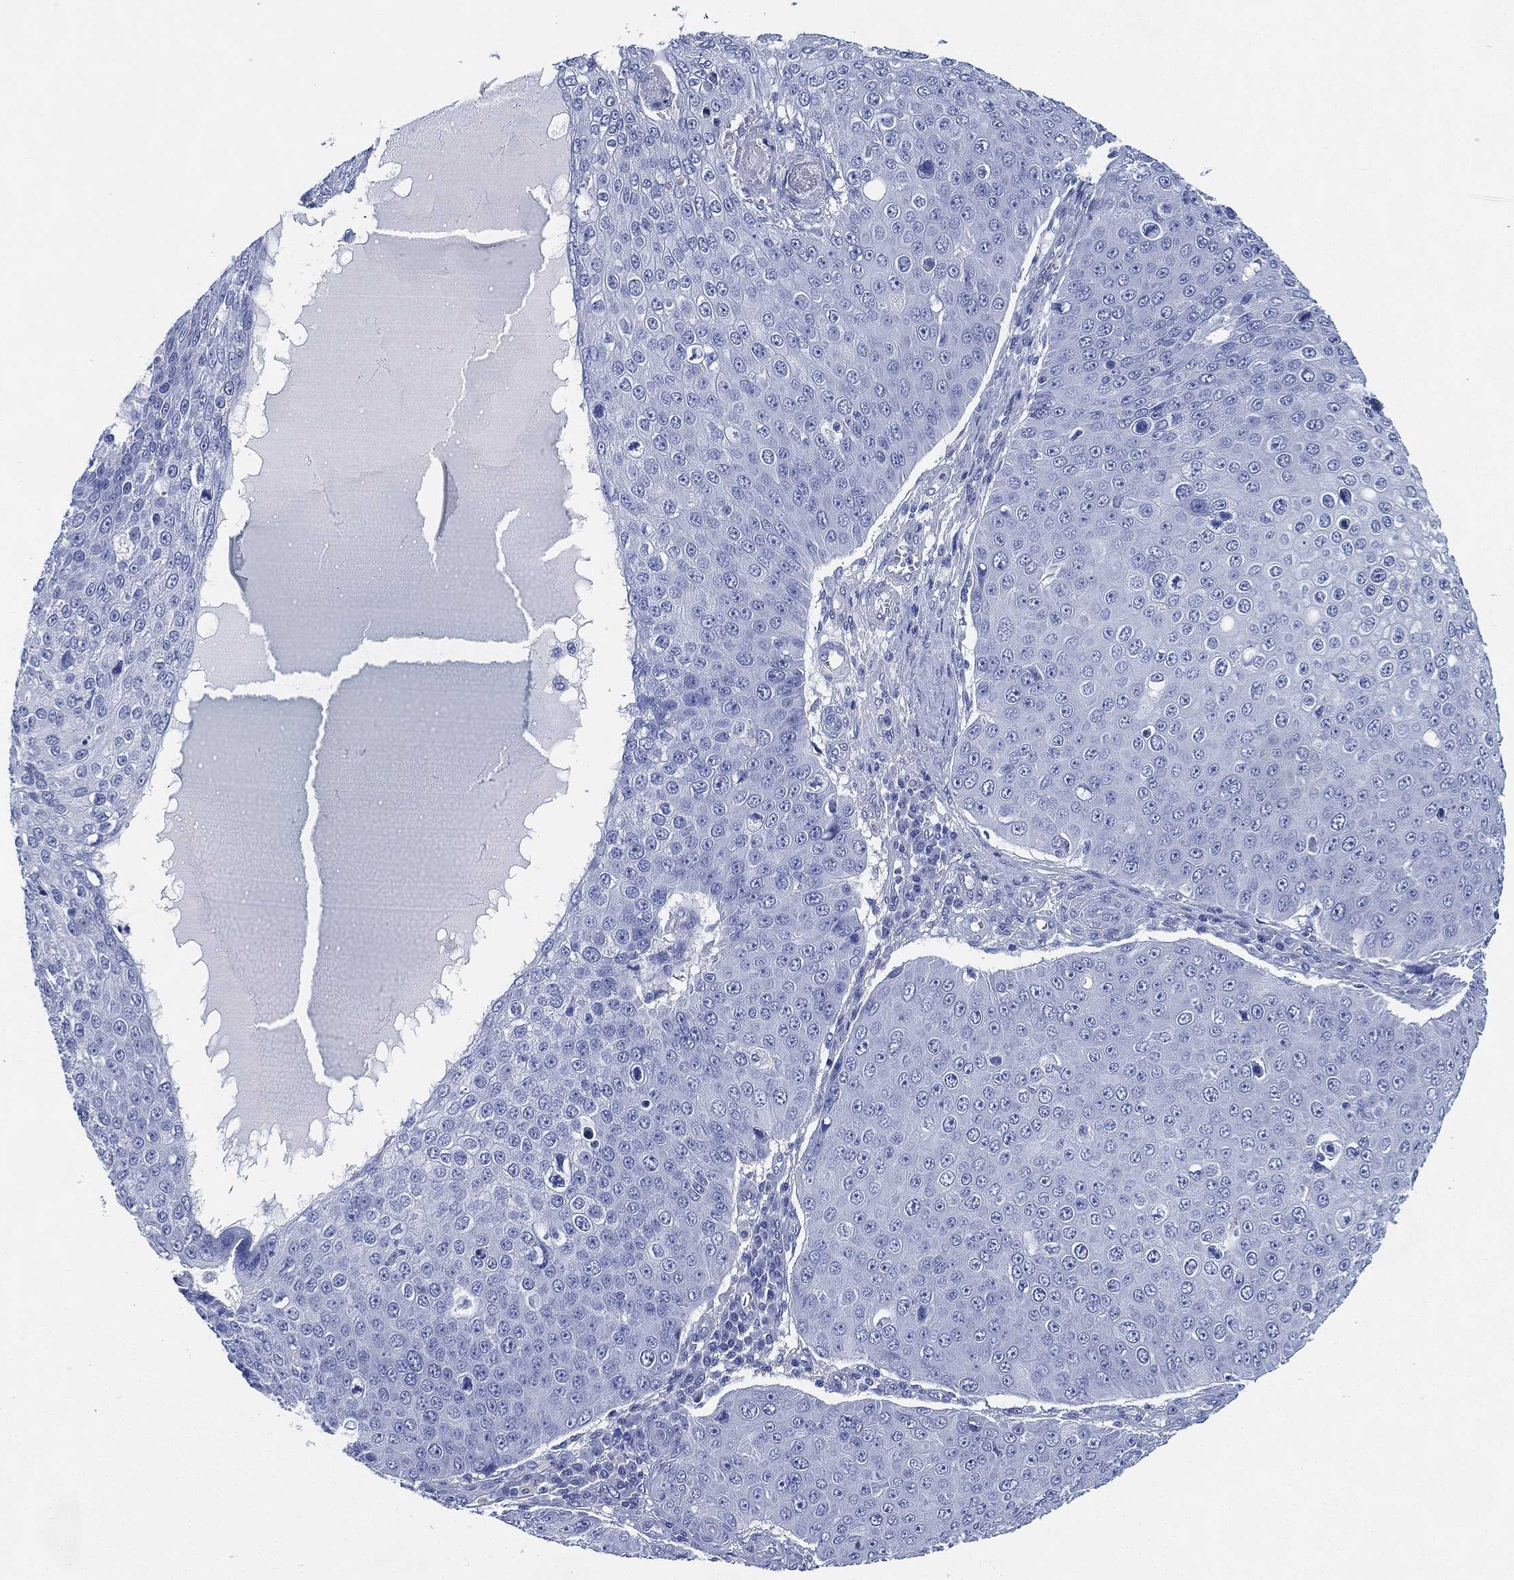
{"staining": {"intensity": "negative", "quantity": "none", "location": "none"}, "tissue": "skin cancer", "cell_type": "Tumor cells", "image_type": "cancer", "snomed": [{"axis": "morphology", "description": "Squamous cell carcinoma, NOS"}, {"axis": "topography", "description": "Skin"}], "caption": "This image is of squamous cell carcinoma (skin) stained with IHC to label a protein in brown with the nuclei are counter-stained blue. There is no expression in tumor cells.", "gene": "CCDC70", "patient": {"sex": "male", "age": 71}}